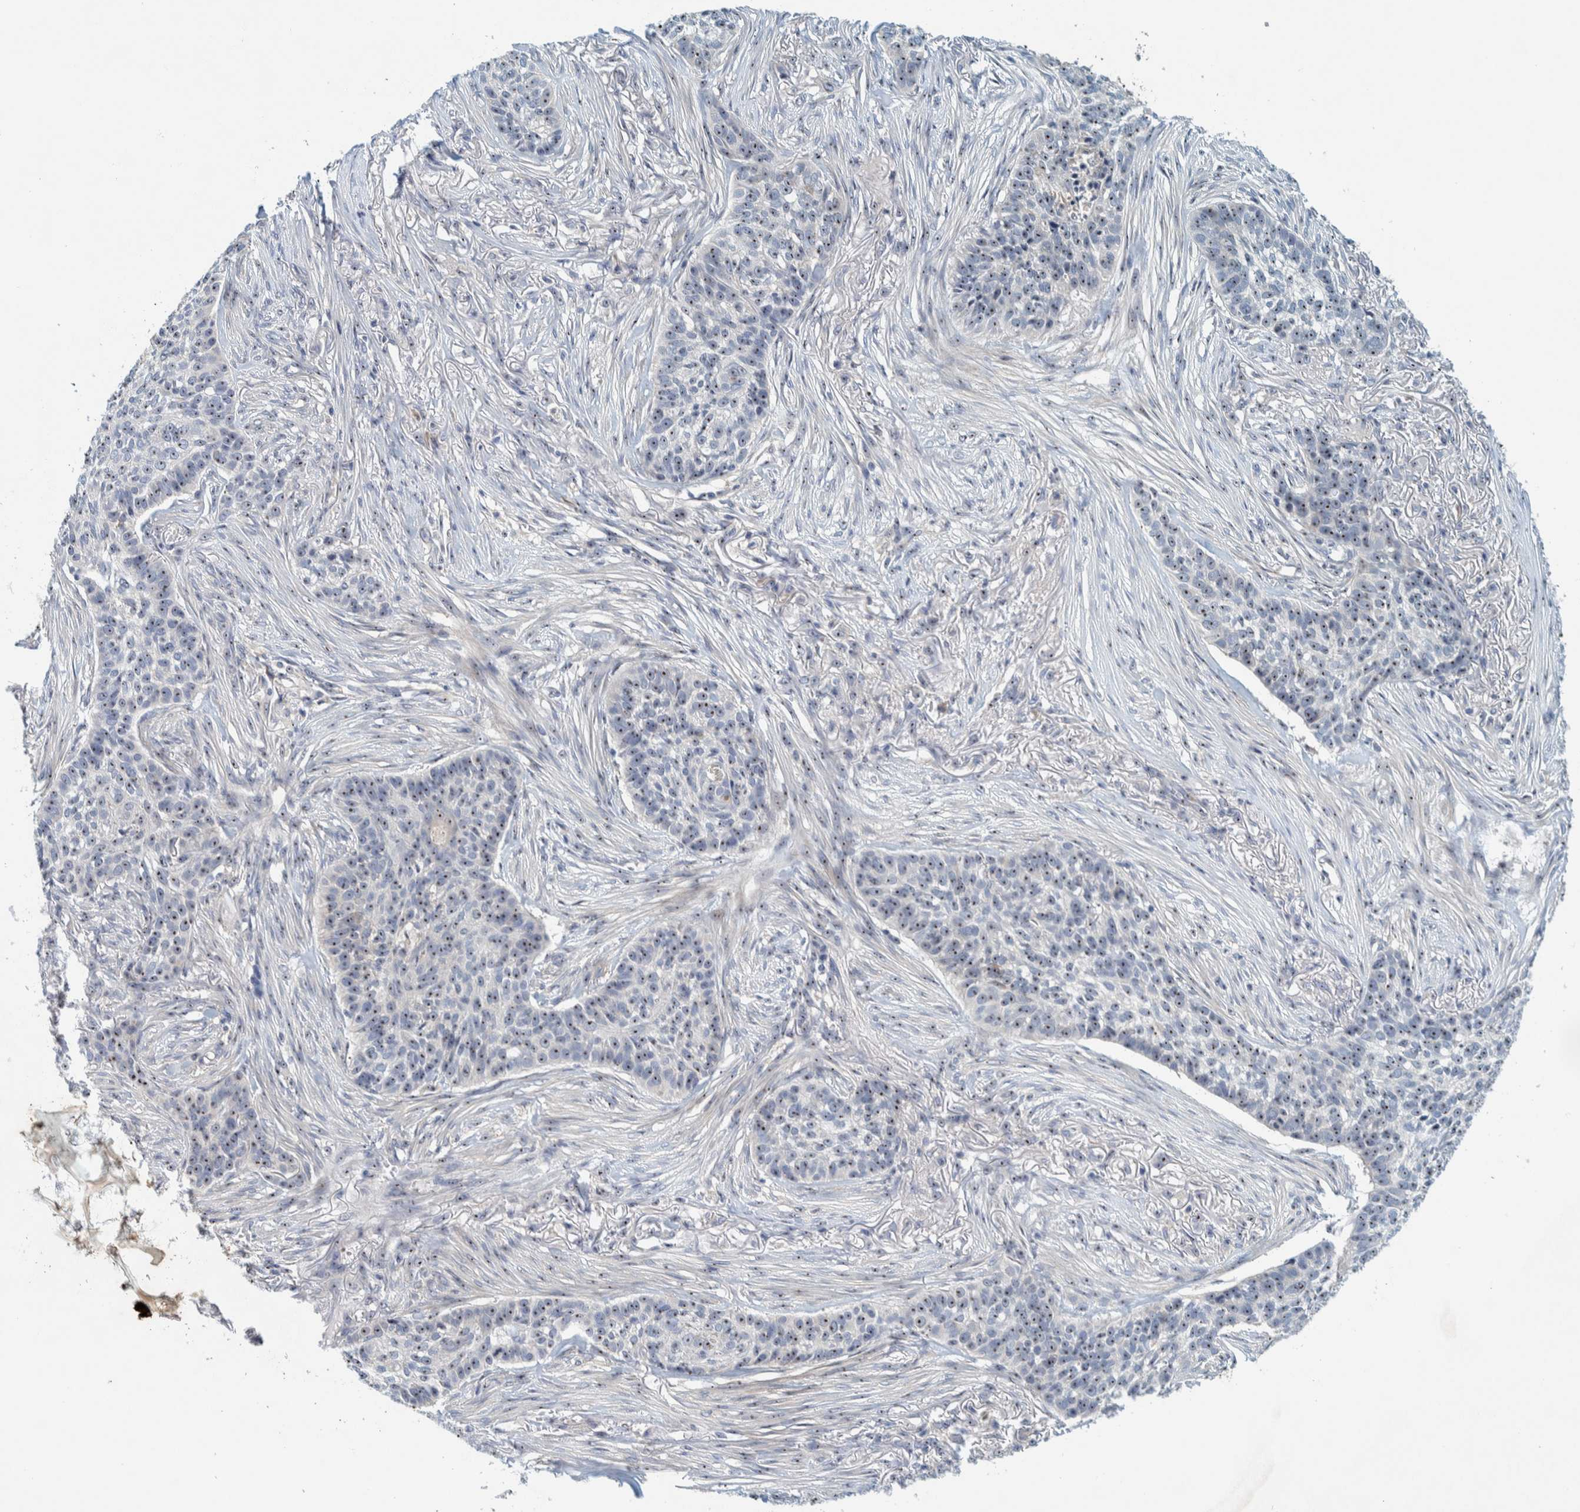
{"staining": {"intensity": "strong", "quantity": ">75%", "location": "nuclear"}, "tissue": "skin cancer", "cell_type": "Tumor cells", "image_type": "cancer", "snomed": [{"axis": "morphology", "description": "Basal cell carcinoma"}, {"axis": "topography", "description": "Skin"}], "caption": "High-power microscopy captured an immunohistochemistry image of skin basal cell carcinoma, revealing strong nuclear positivity in about >75% of tumor cells.", "gene": "NOL11", "patient": {"sex": "male", "age": 85}}